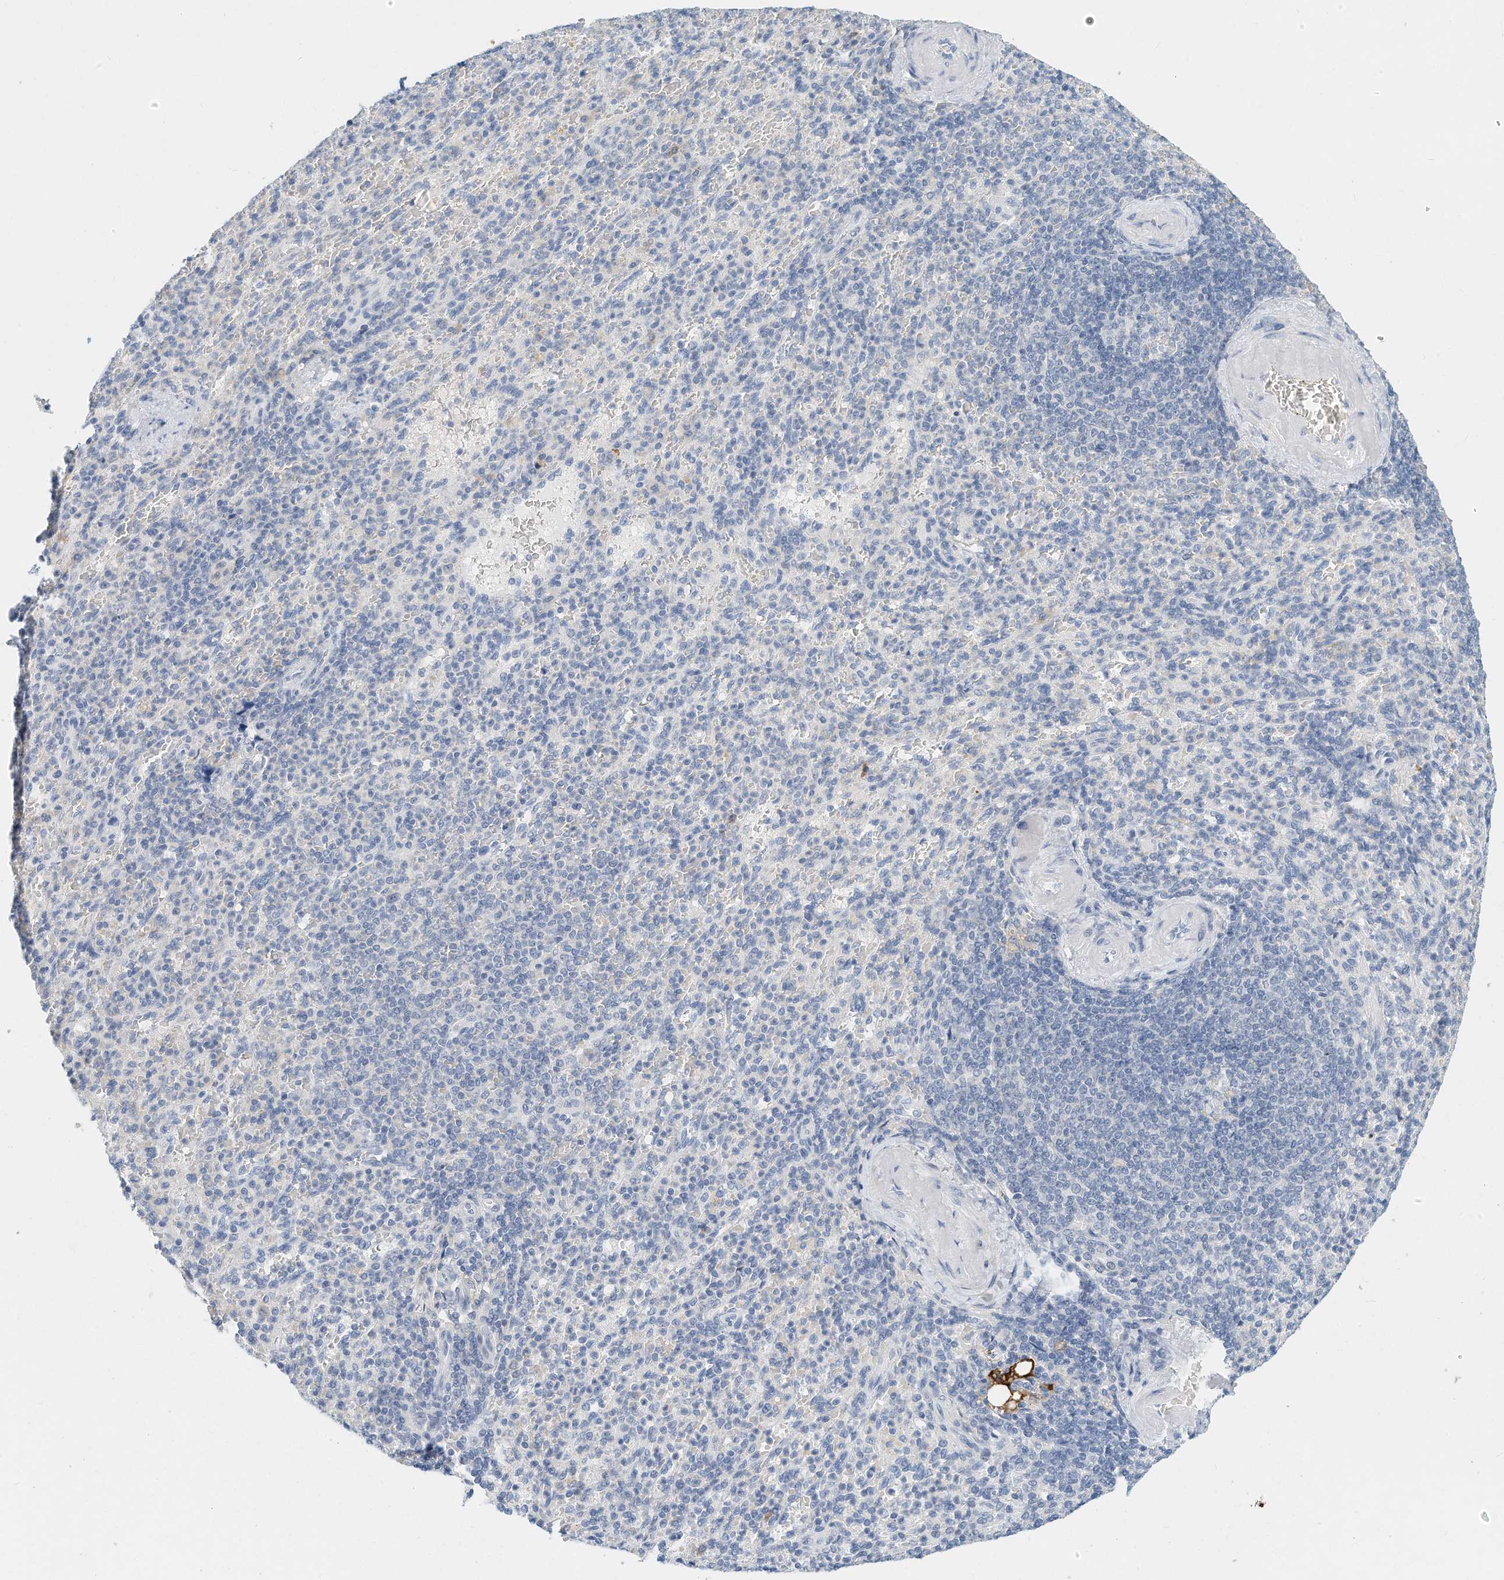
{"staining": {"intensity": "negative", "quantity": "none", "location": "none"}, "tissue": "spleen", "cell_type": "Cells in red pulp", "image_type": "normal", "snomed": [{"axis": "morphology", "description": "Normal tissue, NOS"}, {"axis": "topography", "description": "Spleen"}], "caption": "Immunohistochemistry histopathology image of unremarkable human spleen stained for a protein (brown), which demonstrates no staining in cells in red pulp.", "gene": "MICAL1", "patient": {"sex": "female", "age": 74}}